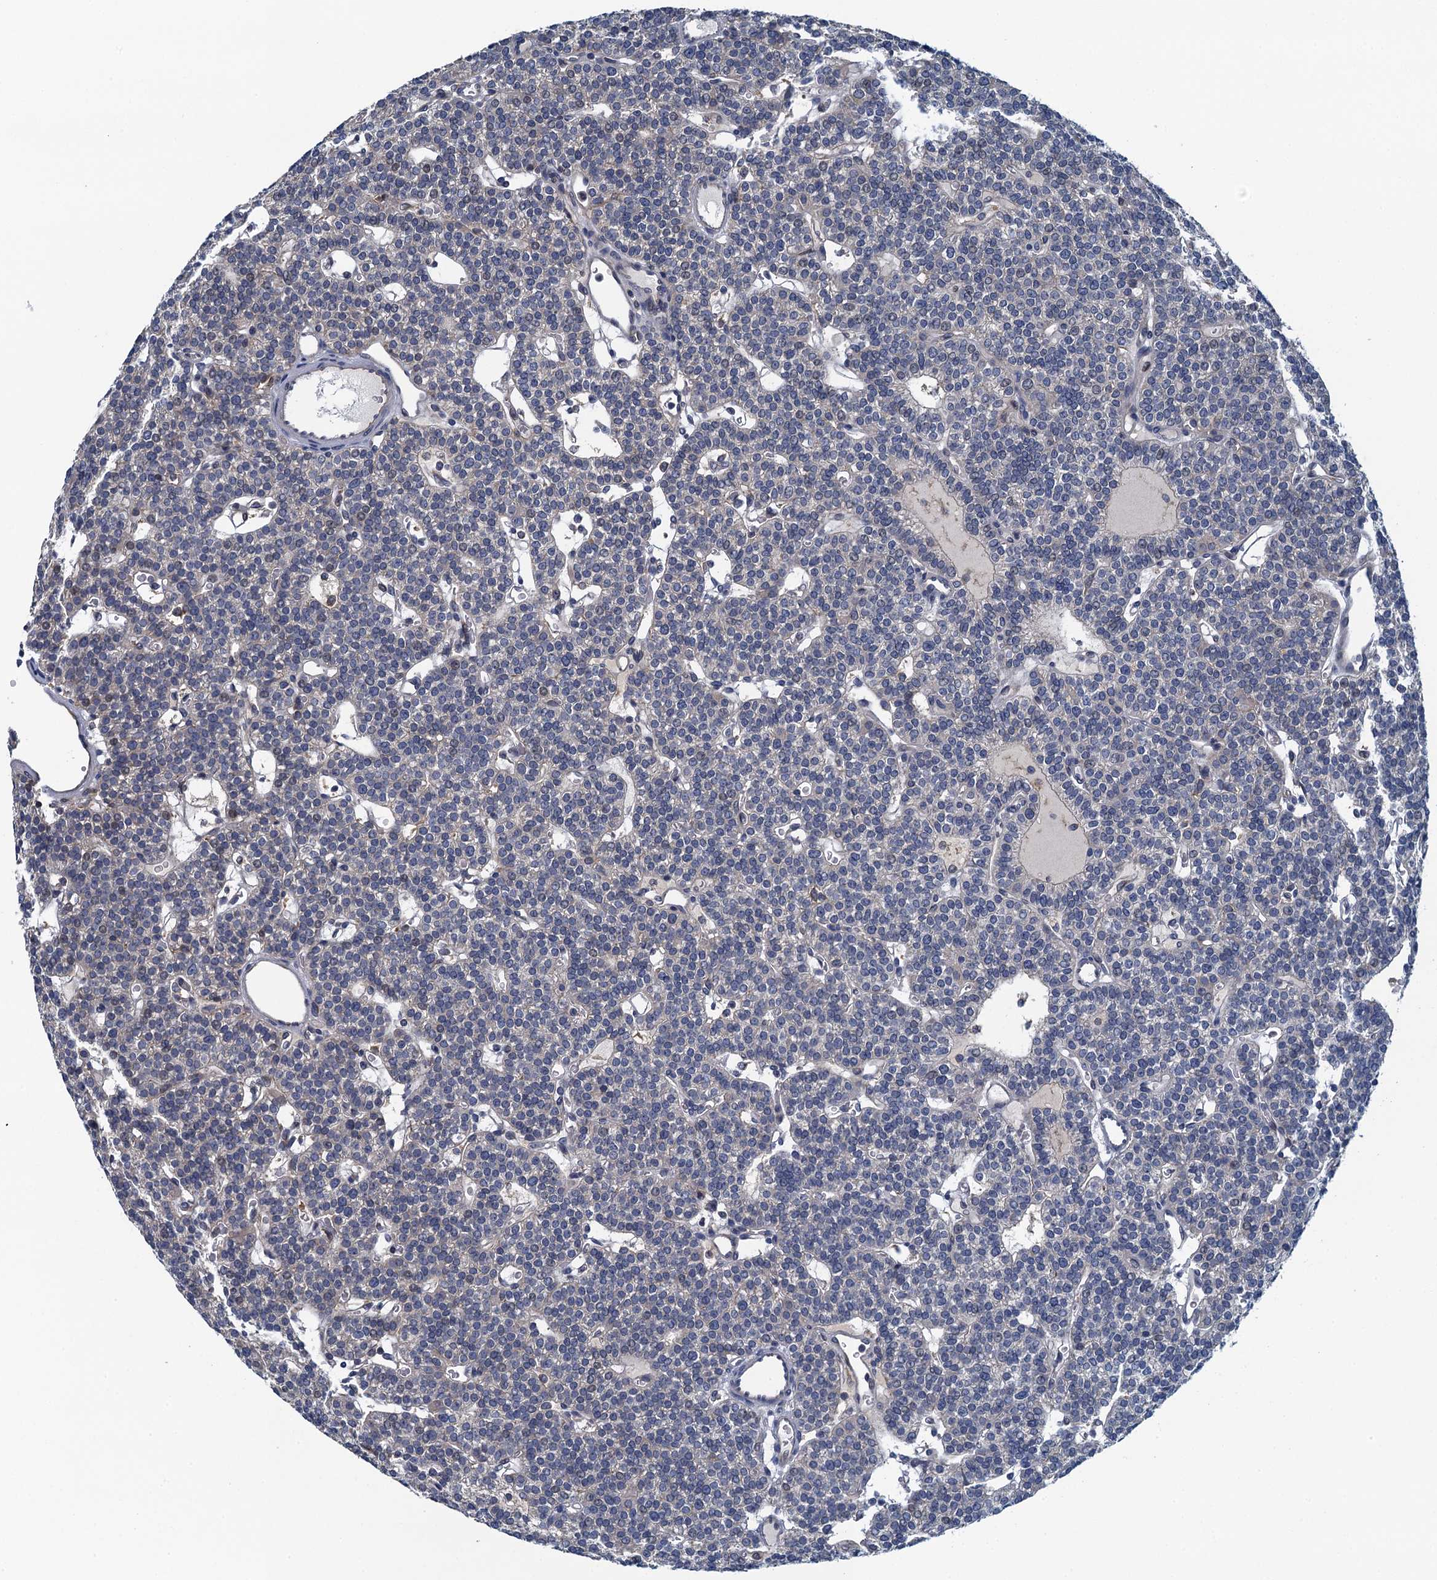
{"staining": {"intensity": "negative", "quantity": "none", "location": "none"}, "tissue": "parathyroid gland", "cell_type": "Glandular cells", "image_type": "normal", "snomed": [{"axis": "morphology", "description": "Normal tissue, NOS"}, {"axis": "topography", "description": "Parathyroid gland"}], "caption": "Glandular cells are negative for brown protein staining in normal parathyroid gland. Nuclei are stained in blue.", "gene": "NCKAP1L", "patient": {"sex": "male", "age": 83}}